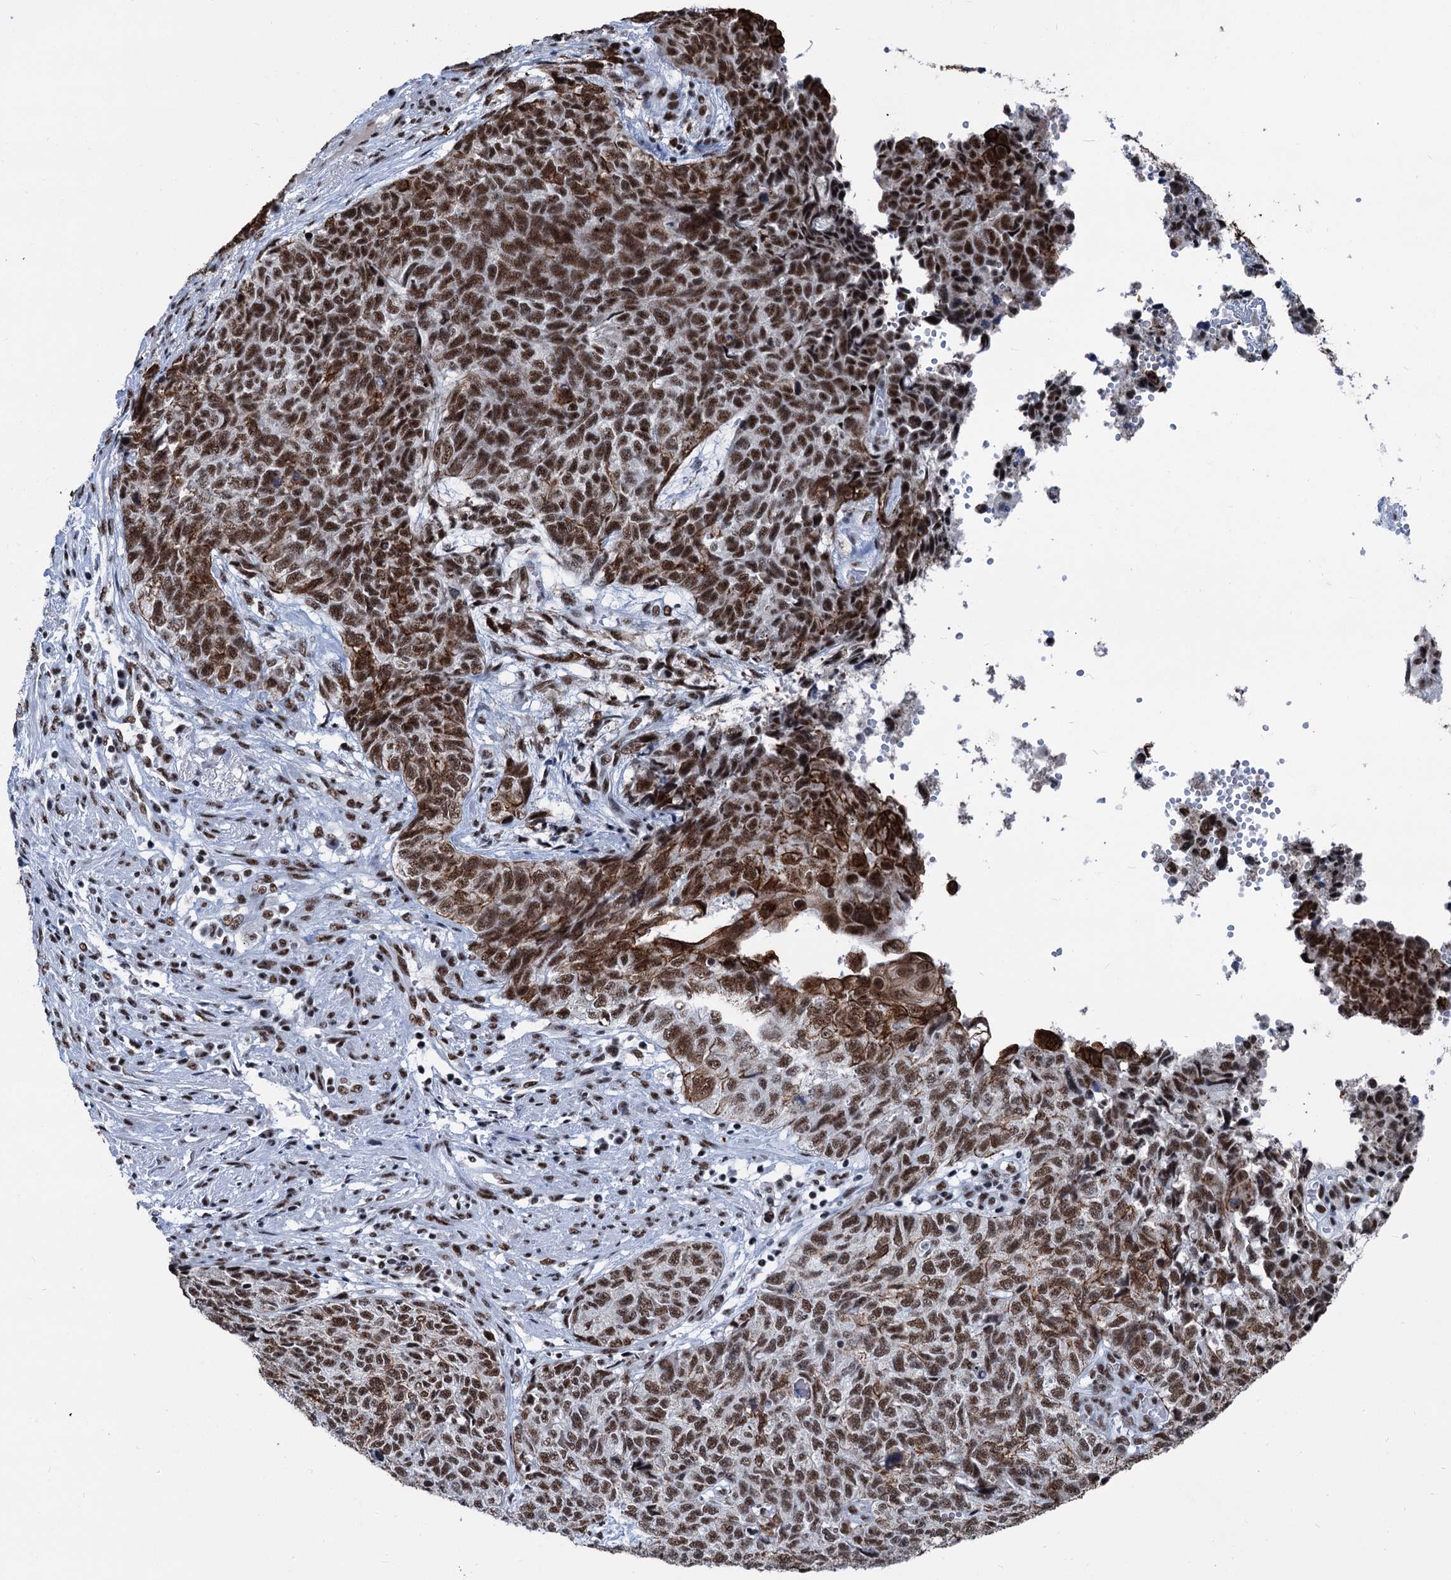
{"staining": {"intensity": "moderate", "quantity": ">75%", "location": "nuclear"}, "tissue": "cervical cancer", "cell_type": "Tumor cells", "image_type": "cancer", "snomed": [{"axis": "morphology", "description": "Squamous cell carcinoma, NOS"}, {"axis": "topography", "description": "Cervix"}], "caption": "Immunohistochemical staining of cervical cancer exhibits medium levels of moderate nuclear expression in approximately >75% of tumor cells.", "gene": "DDX23", "patient": {"sex": "female", "age": 63}}